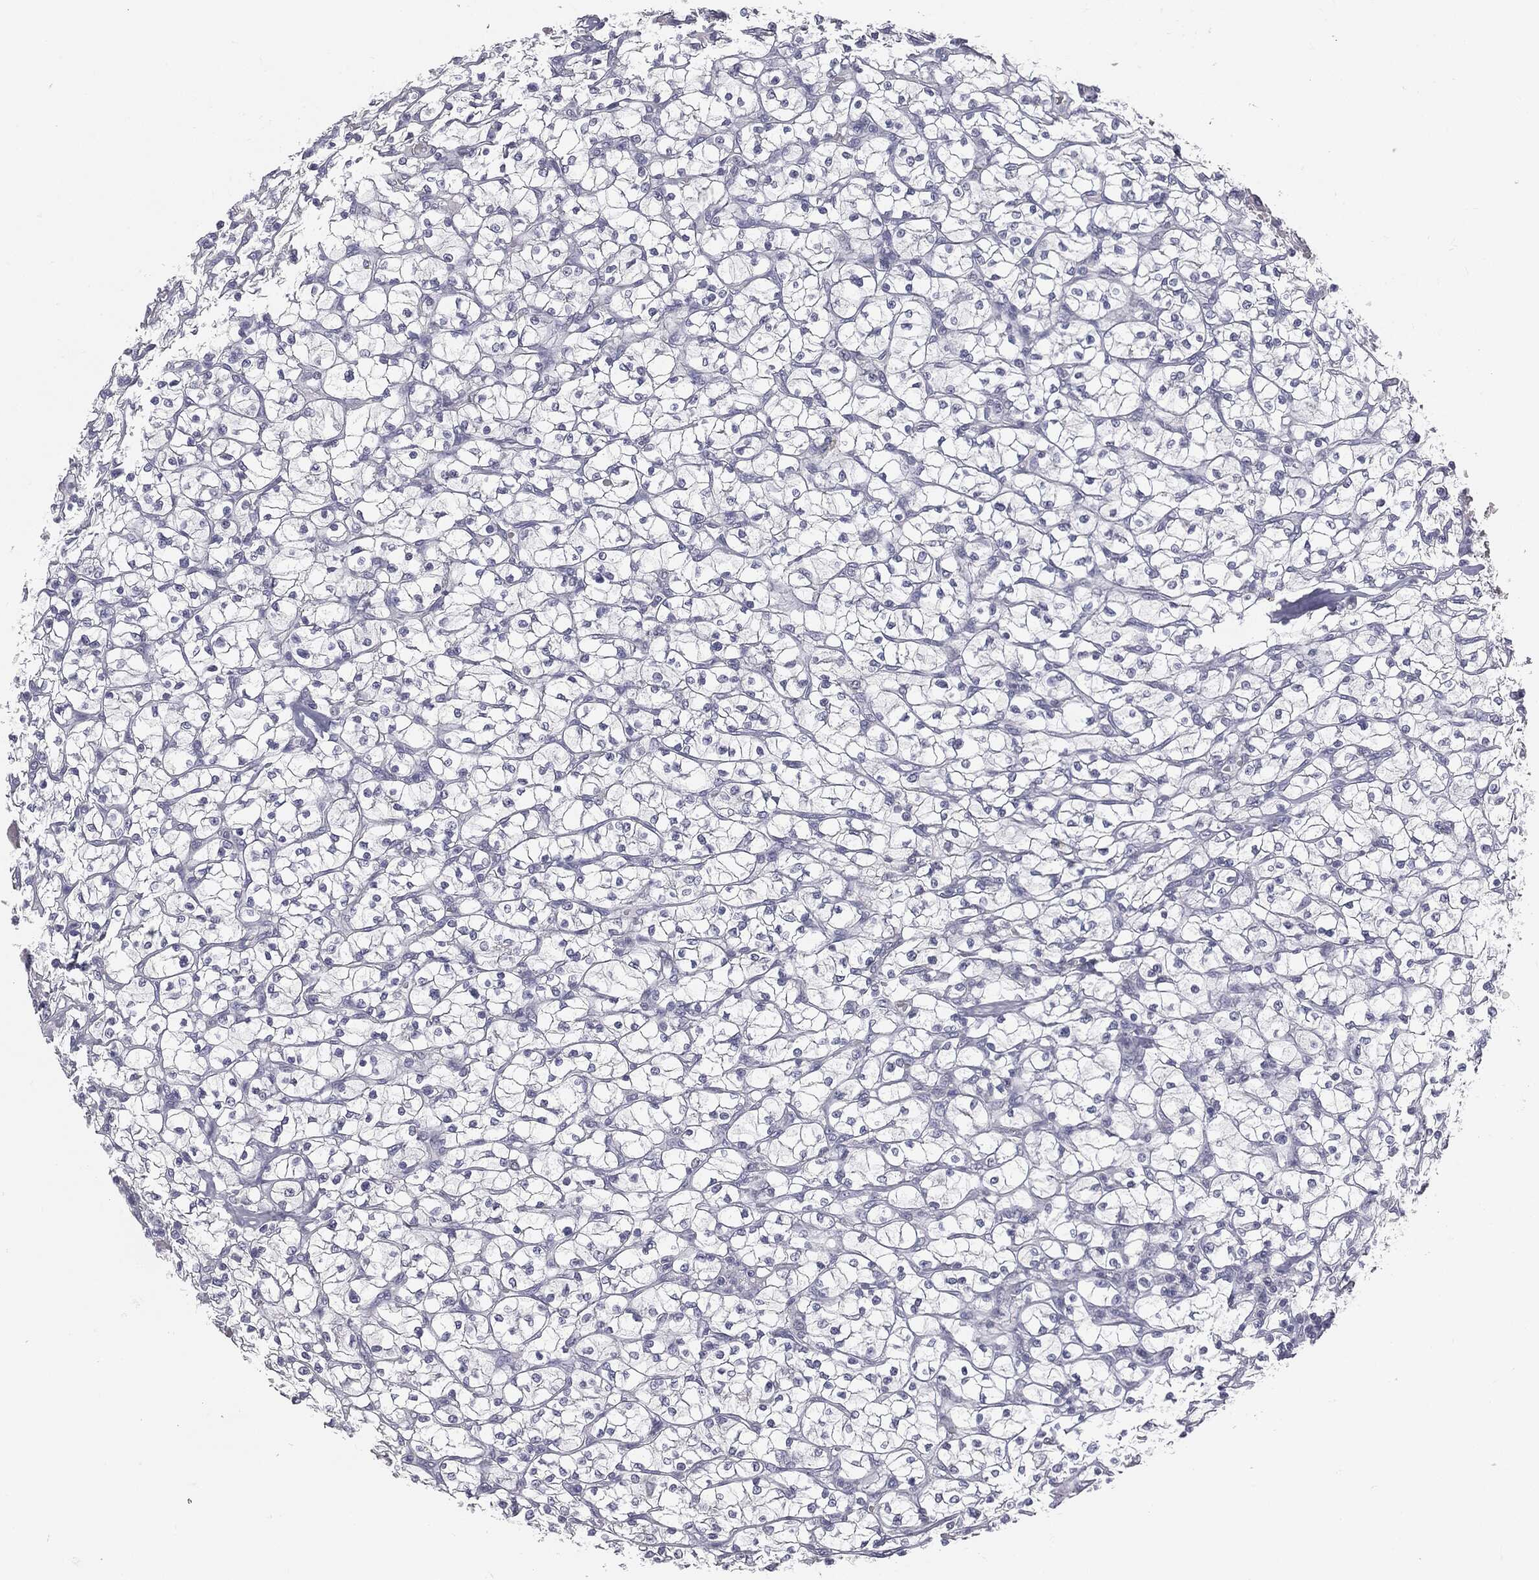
{"staining": {"intensity": "negative", "quantity": "none", "location": "none"}, "tissue": "renal cancer", "cell_type": "Tumor cells", "image_type": "cancer", "snomed": [{"axis": "morphology", "description": "Adenocarcinoma, NOS"}, {"axis": "topography", "description": "Kidney"}], "caption": "This is an IHC image of human renal cancer (adenocarcinoma). There is no positivity in tumor cells.", "gene": "MUC5AC", "patient": {"sex": "female", "age": 64}}